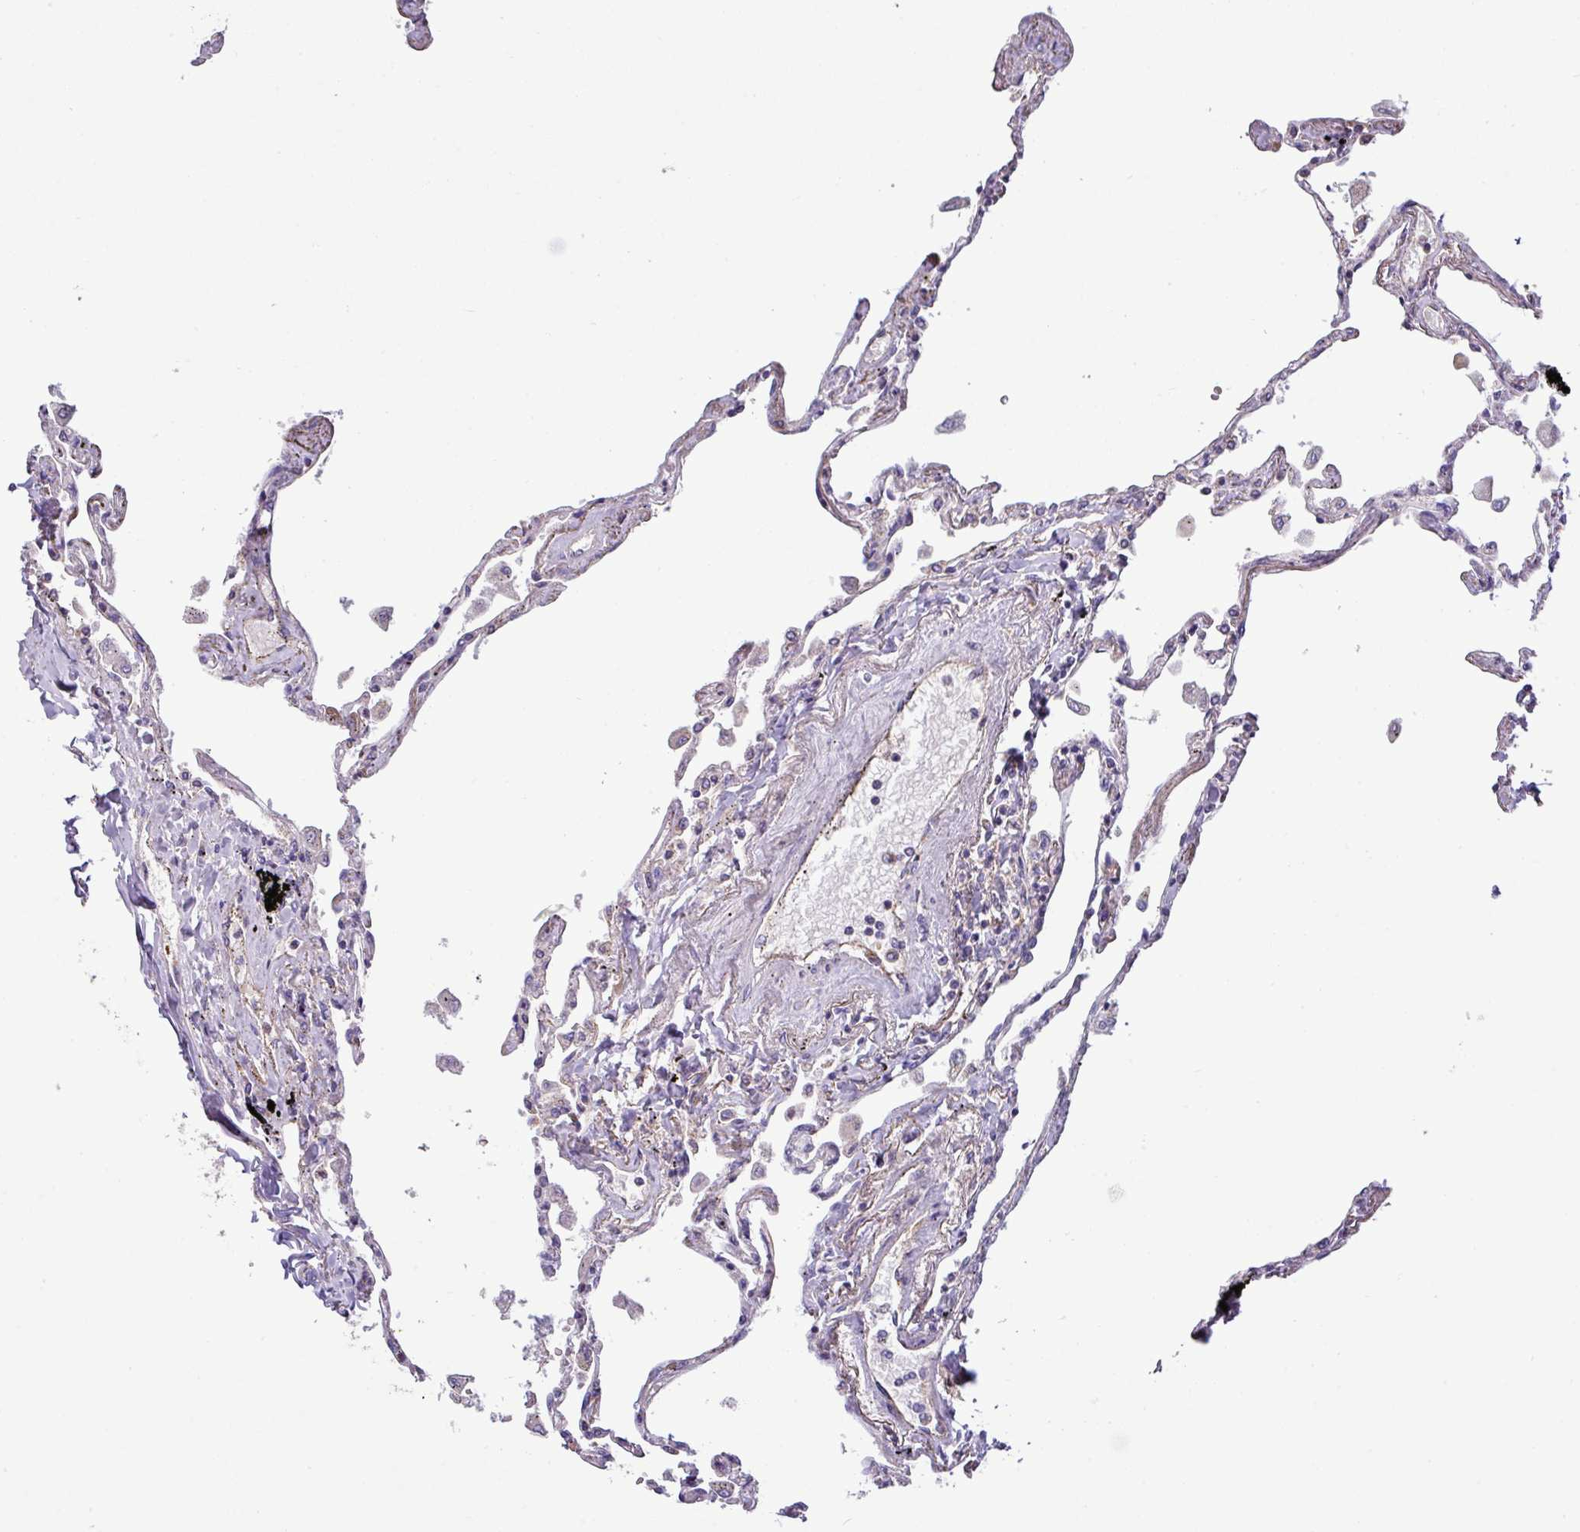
{"staining": {"intensity": "negative", "quantity": "none", "location": "none"}, "tissue": "lung", "cell_type": "Alveolar cells", "image_type": "normal", "snomed": [{"axis": "morphology", "description": "Normal tissue, NOS"}, {"axis": "topography", "description": "Lung"}], "caption": "Protein analysis of unremarkable lung exhibits no significant staining in alveolar cells.", "gene": "PPM1J", "patient": {"sex": "female", "age": 67}}